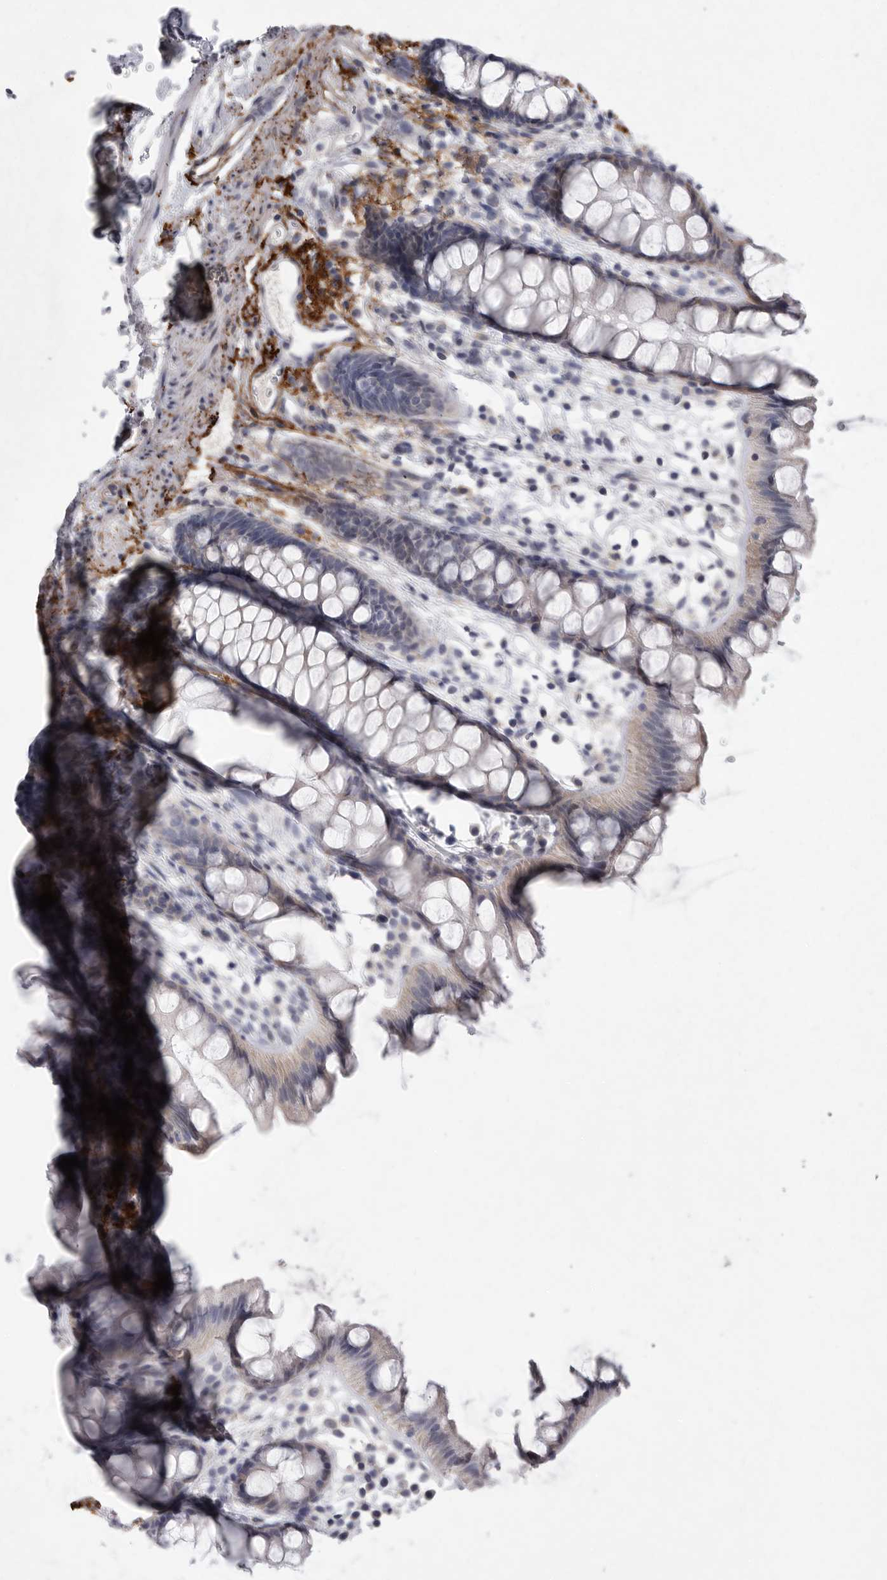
{"staining": {"intensity": "negative", "quantity": "none", "location": "none"}, "tissue": "rectum", "cell_type": "Glandular cells", "image_type": "normal", "snomed": [{"axis": "morphology", "description": "Normal tissue, NOS"}, {"axis": "topography", "description": "Rectum"}], "caption": "DAB immunohistochemical staining of benign rectum displays no significant positivity in glandular cells.", "gene": "CRP", "patient": {"sex": "female", "age": 65}}